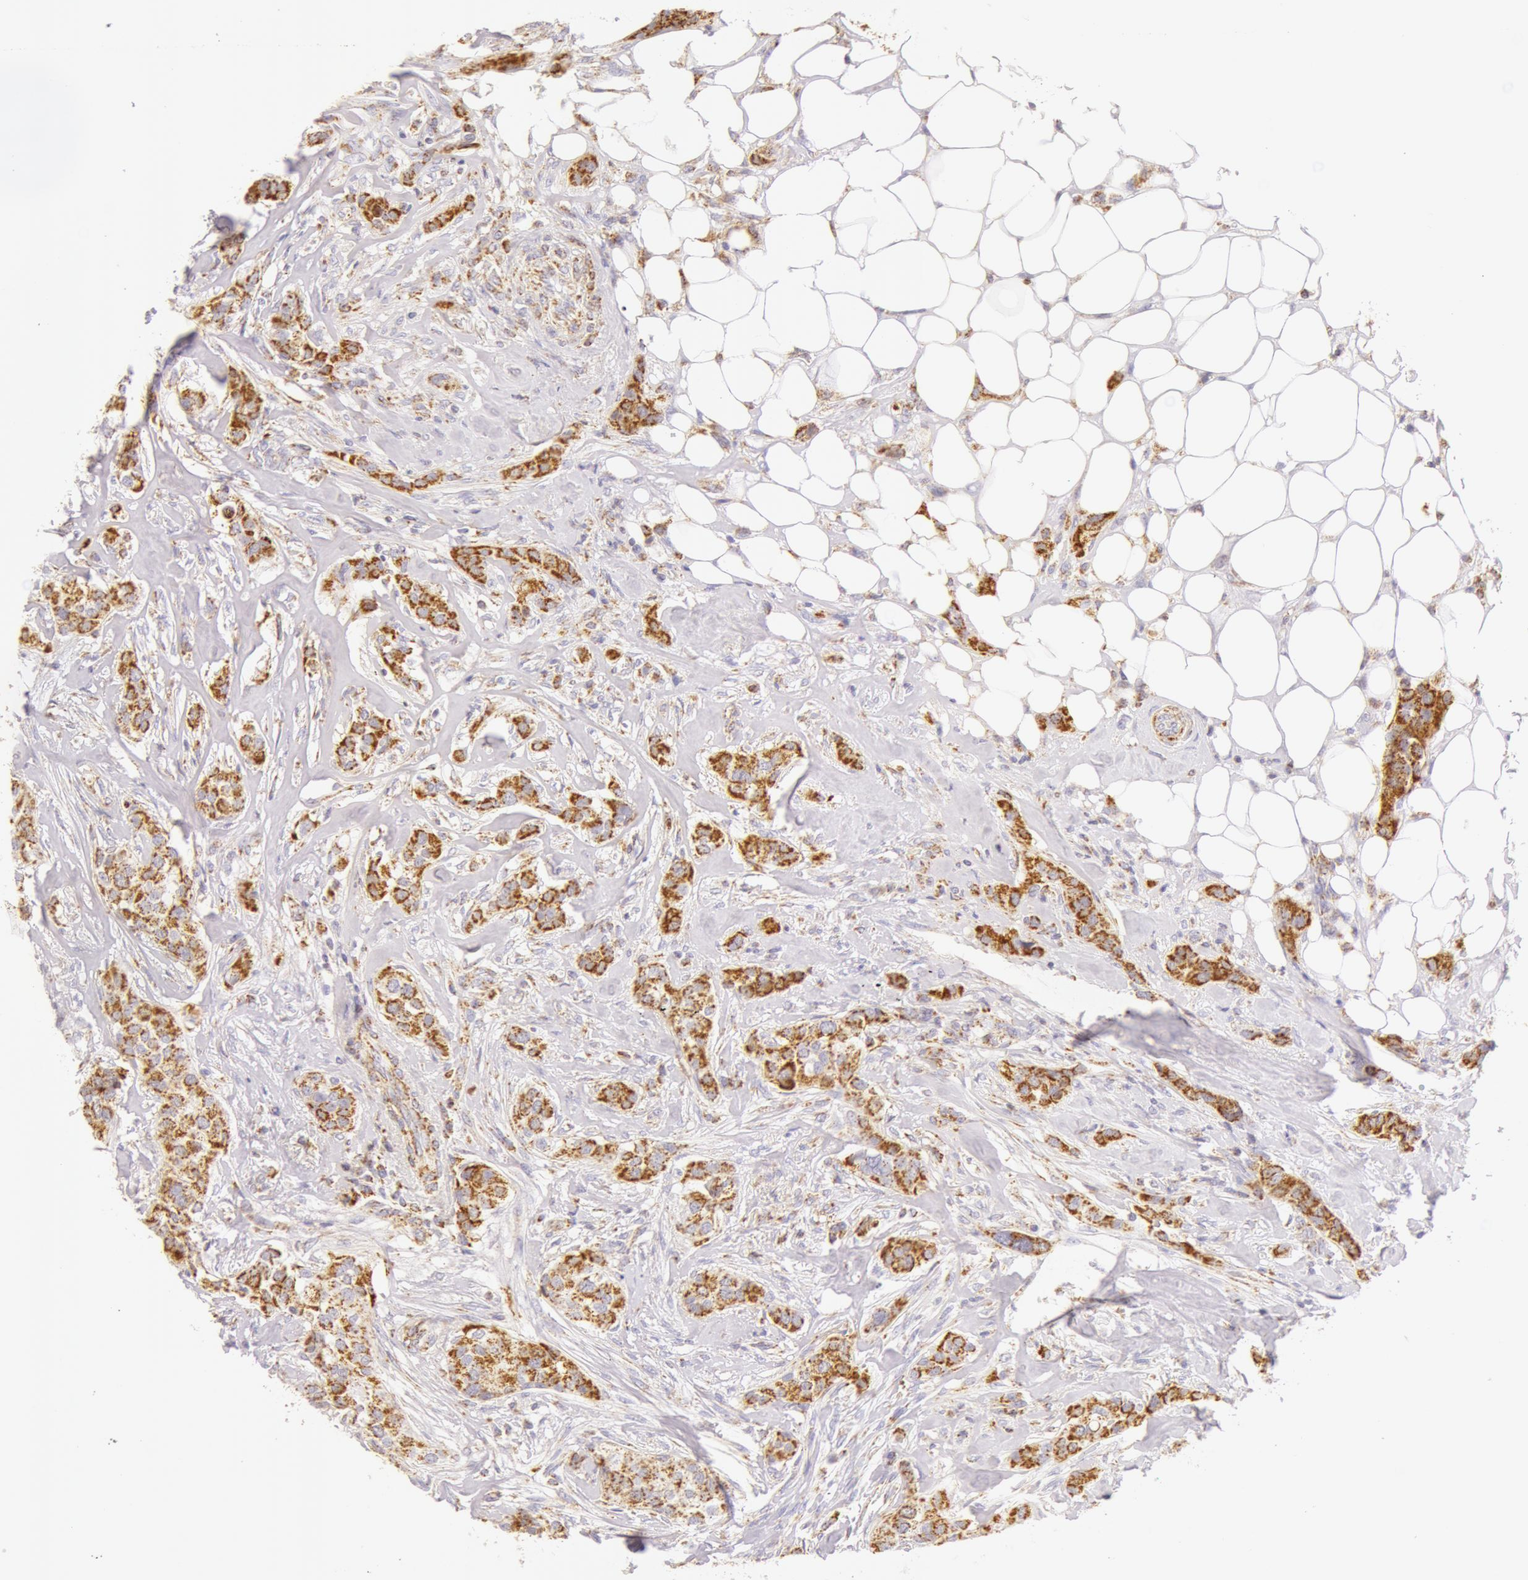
{"staining": {"intensity": "moderate", "quantity": "25%-75%", "location": "cytoplasmic/membranous"}, "tissue": "breast cancer", "cell_type": "Tumor cells", "image_type": "cancer", "snomed": [{"axis": "morphology", "description": "Duct carcinoma"}, {"axis": "topography", "description": "Breast"}], "caption": "A brown stain highlights moderate cytoplasmic/membranous expression of a protein in human breast cancer tumor cells.", "gene": "ATP5F1B", "patient": {"sex": "female", "age": 45}}